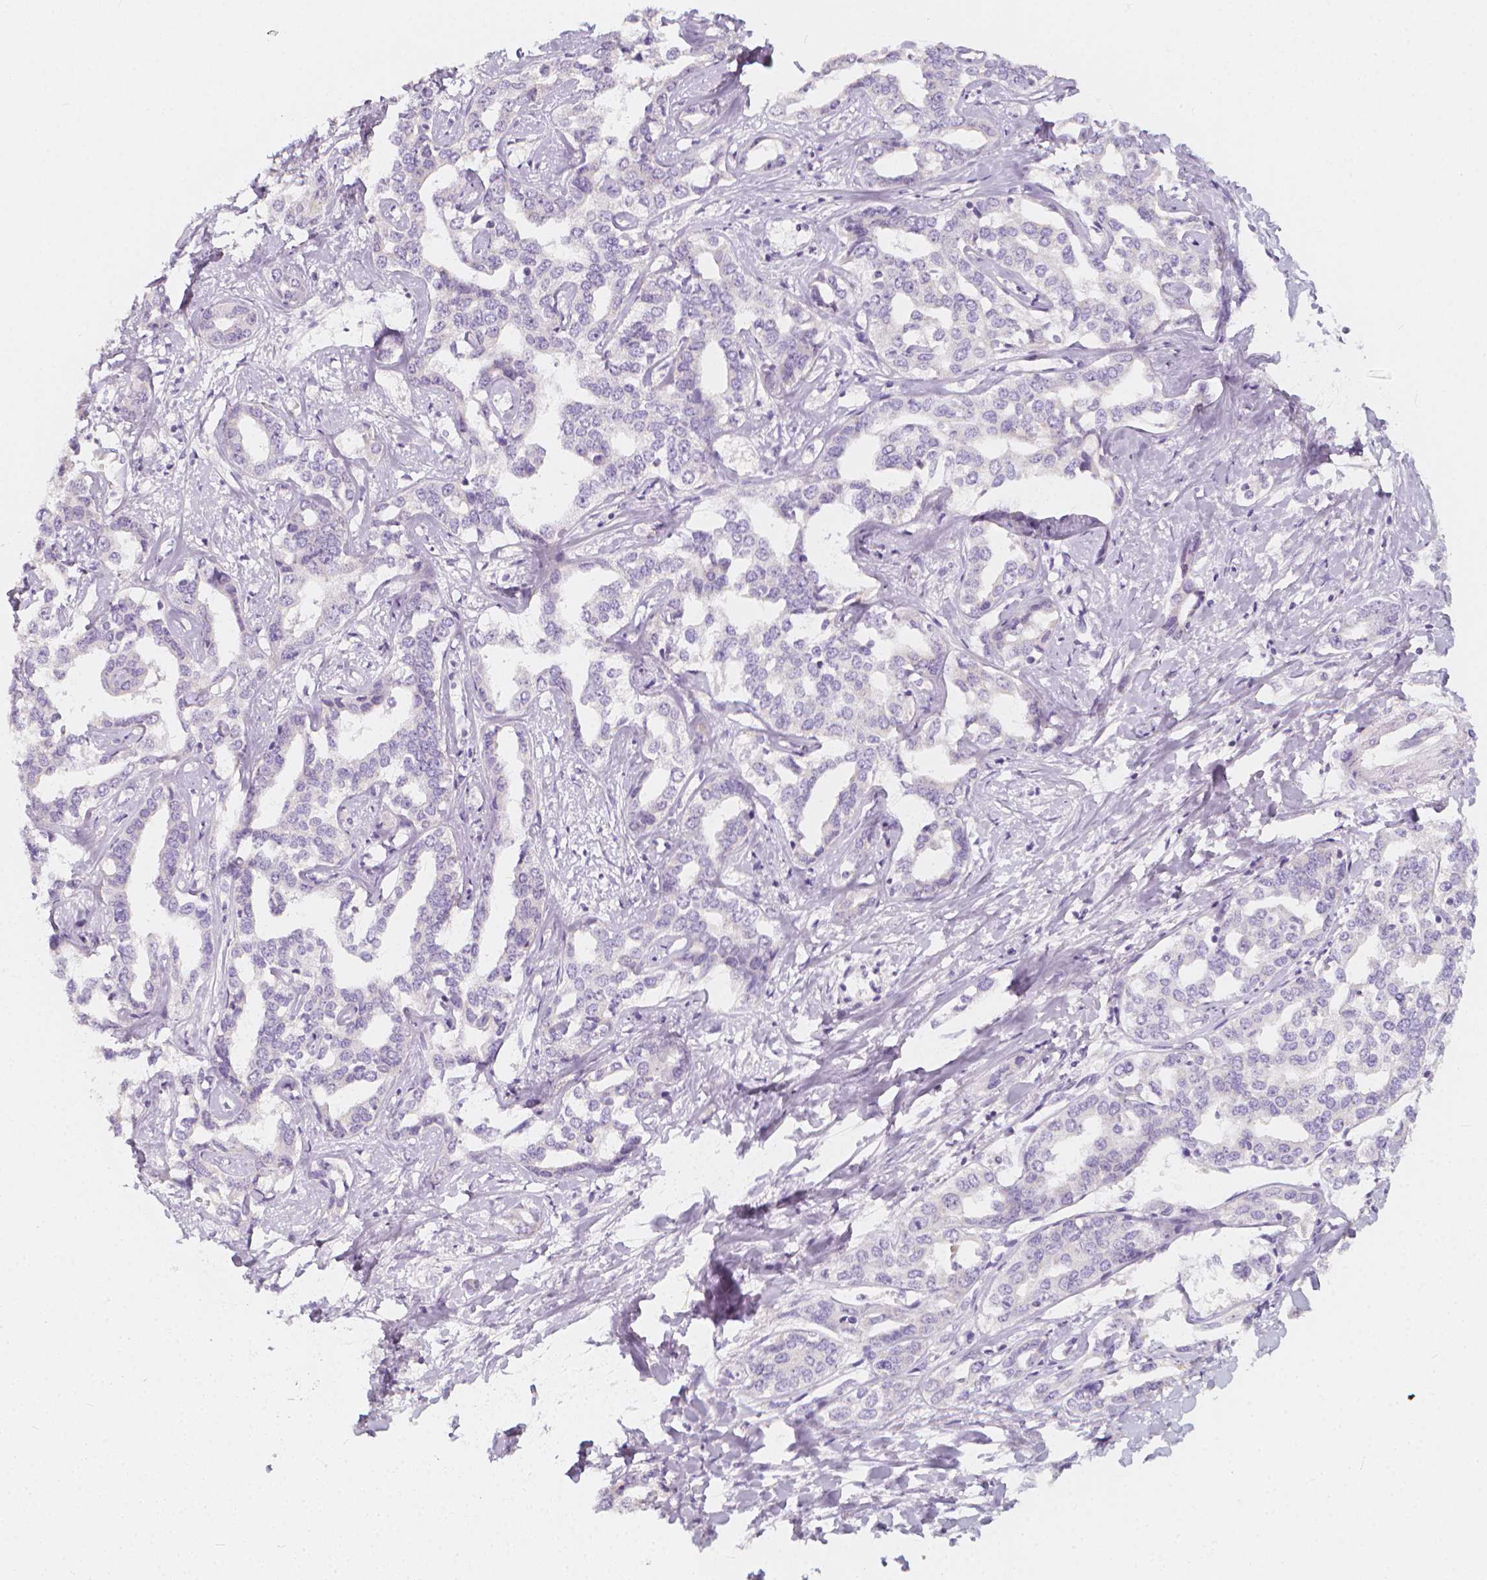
{"staining": {"intensity": "negative", "quantity": "none", "location": "none"}, "tissue": "liver cancer", "cell_type": "Tumor cells", "image_type": "cancer", "snomed": [{"axis": "morphology", "description": "Cholangiocarcinoma"}, {"axis": "topography", "description": "Liver"}], "caption": "A micrograph of human cholangiocarcinoma (liver) is negative for staining in tumor cells.", "gene": "RBFOX1", "patient": {"sex": "male", "age": 59}}